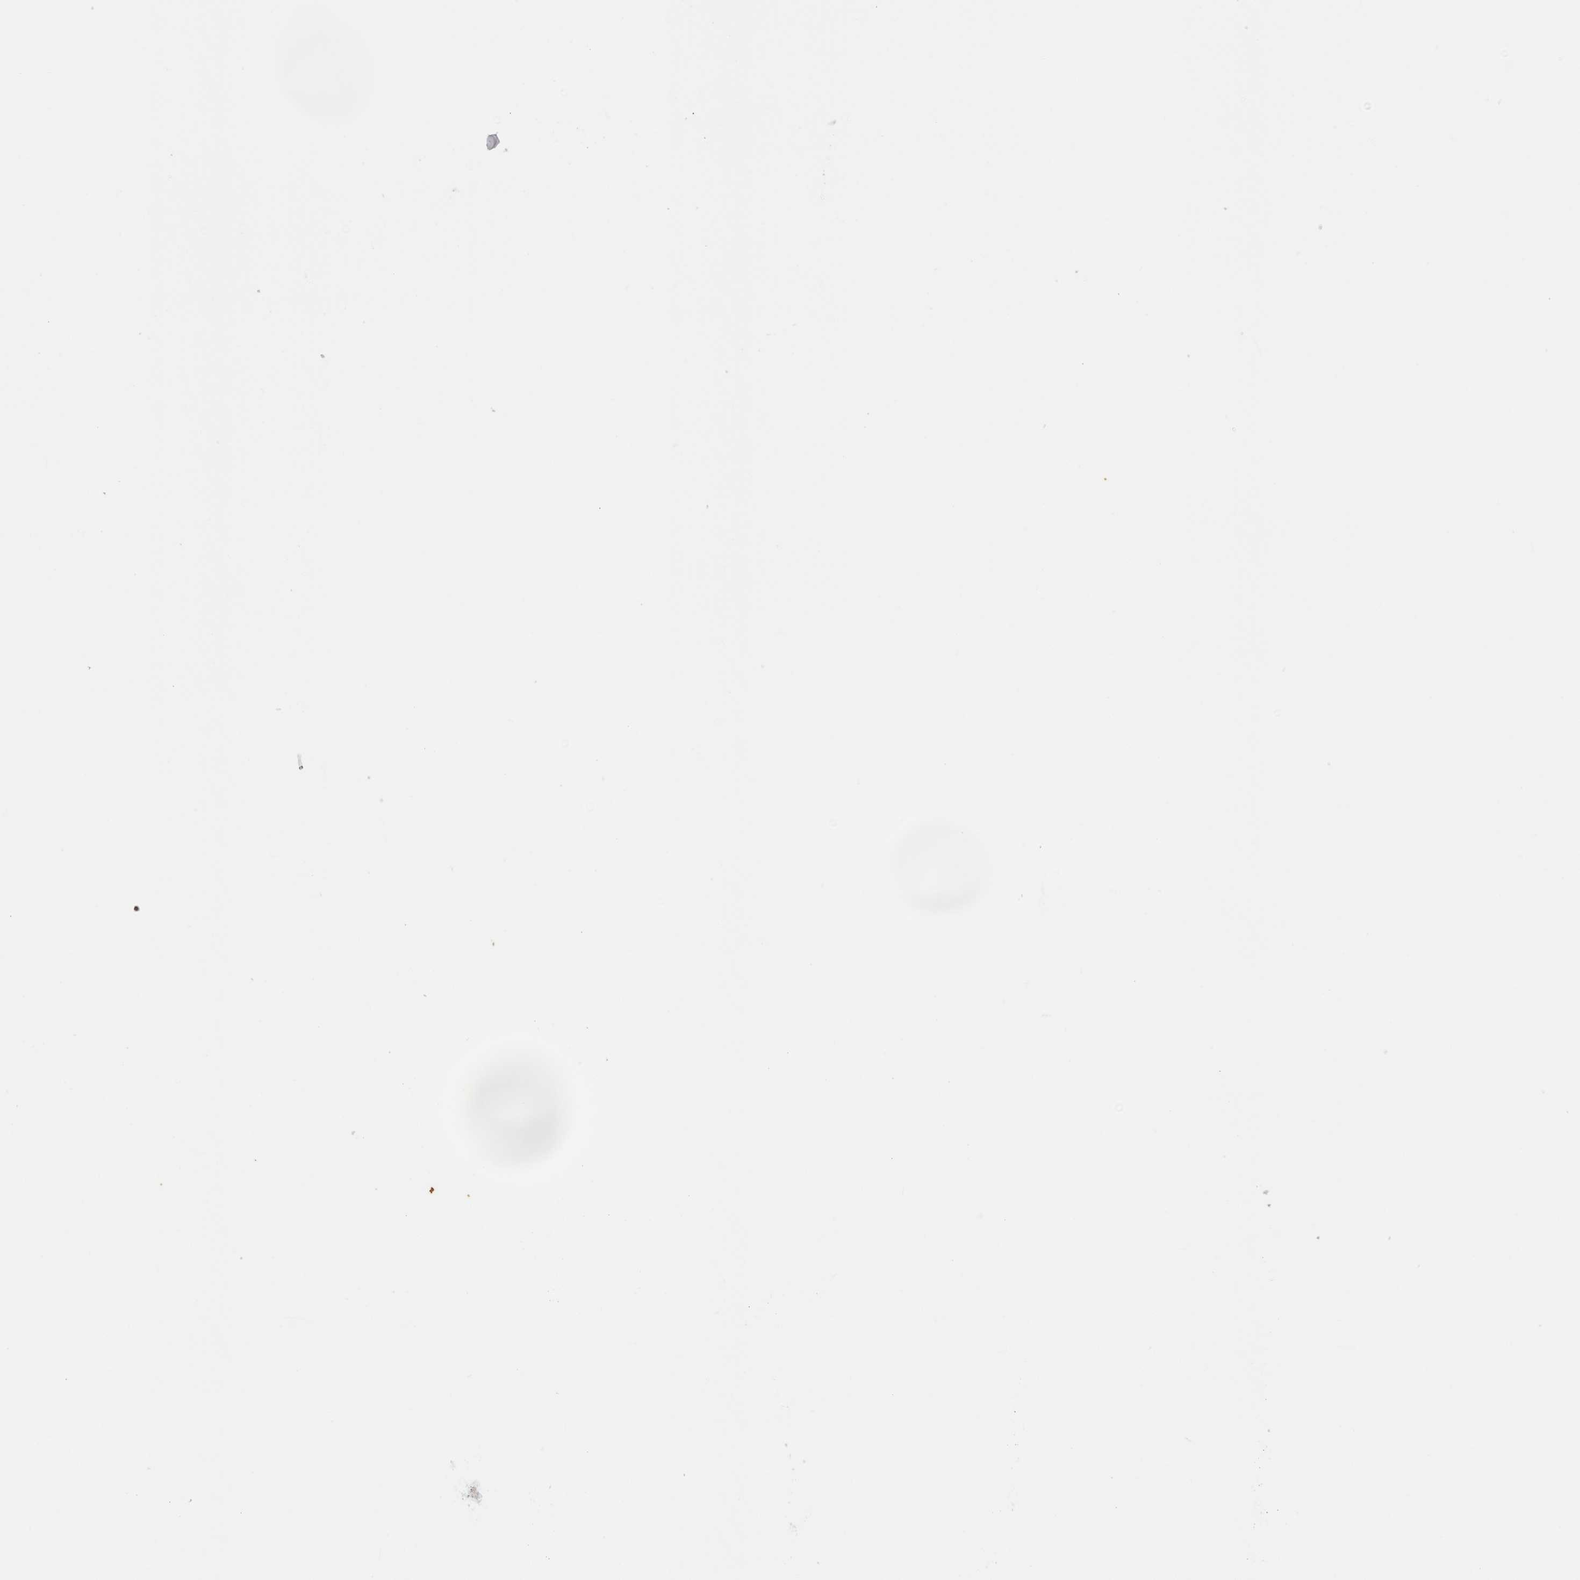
{"staining": {"intensity": "negative", "quantity": "none", "location": "none"}, "tissue": "skin cancer", "cell_type": "Tumor cells", "image_type": "cancer", "snomed": [{"axis": "morphology", "description": "Basal cell carcinoma"}, {"axis": "topography", "description": "Skin"}], "caption": "Immunohistochemistry (IHC) photomicrograph of skin cancer (basal cell carcinoma) stained for a protein (brown), which shows no positivity in tumor cells.", "gene": "S100A8", "patient": {"sex": "female", "age": 59}}